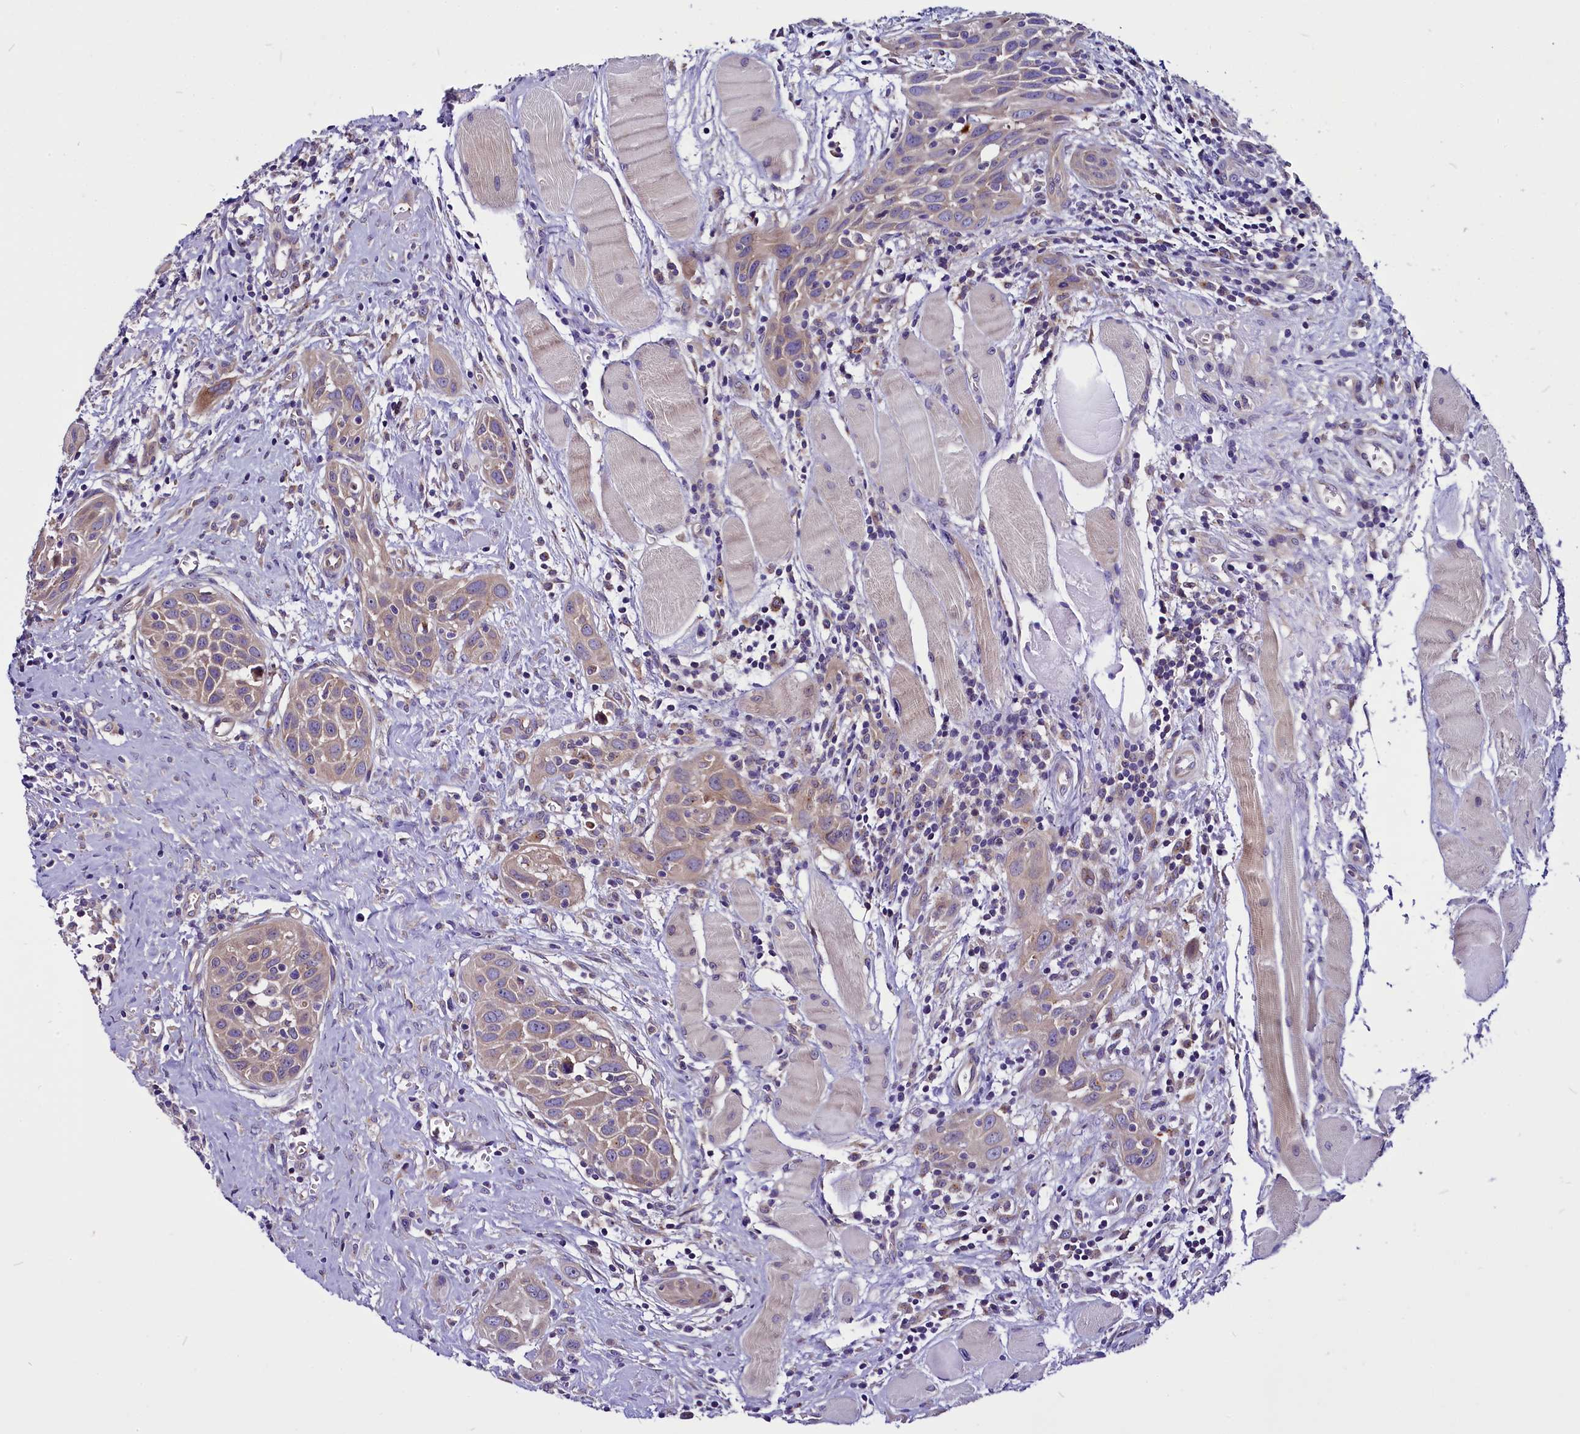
{"staining": {"intensity": "weak", "quantity": "25%-75%", "location": "cytoplasmic/membranous"}, "tissue": "head and neck cancer", "cell_type": "Tumor cells", "image_type": "cancer", "snomed": [{"axis": "morphology", "description": "Squamous cell carcinoma, NOS"}, {"axis": "topography", "description": "Oral tissue"}, {"axis": "topography", "description": "Head-Neck"}], "caption": "Immunohistochemical staining of head and neck squamous cell carcinoma reveals low levels of weak cytoplasmic/membranous positivity in about 25%-75% of tumor cells.", "gene": "CEP170", "patient": {"sex": "female", "age": 50}}